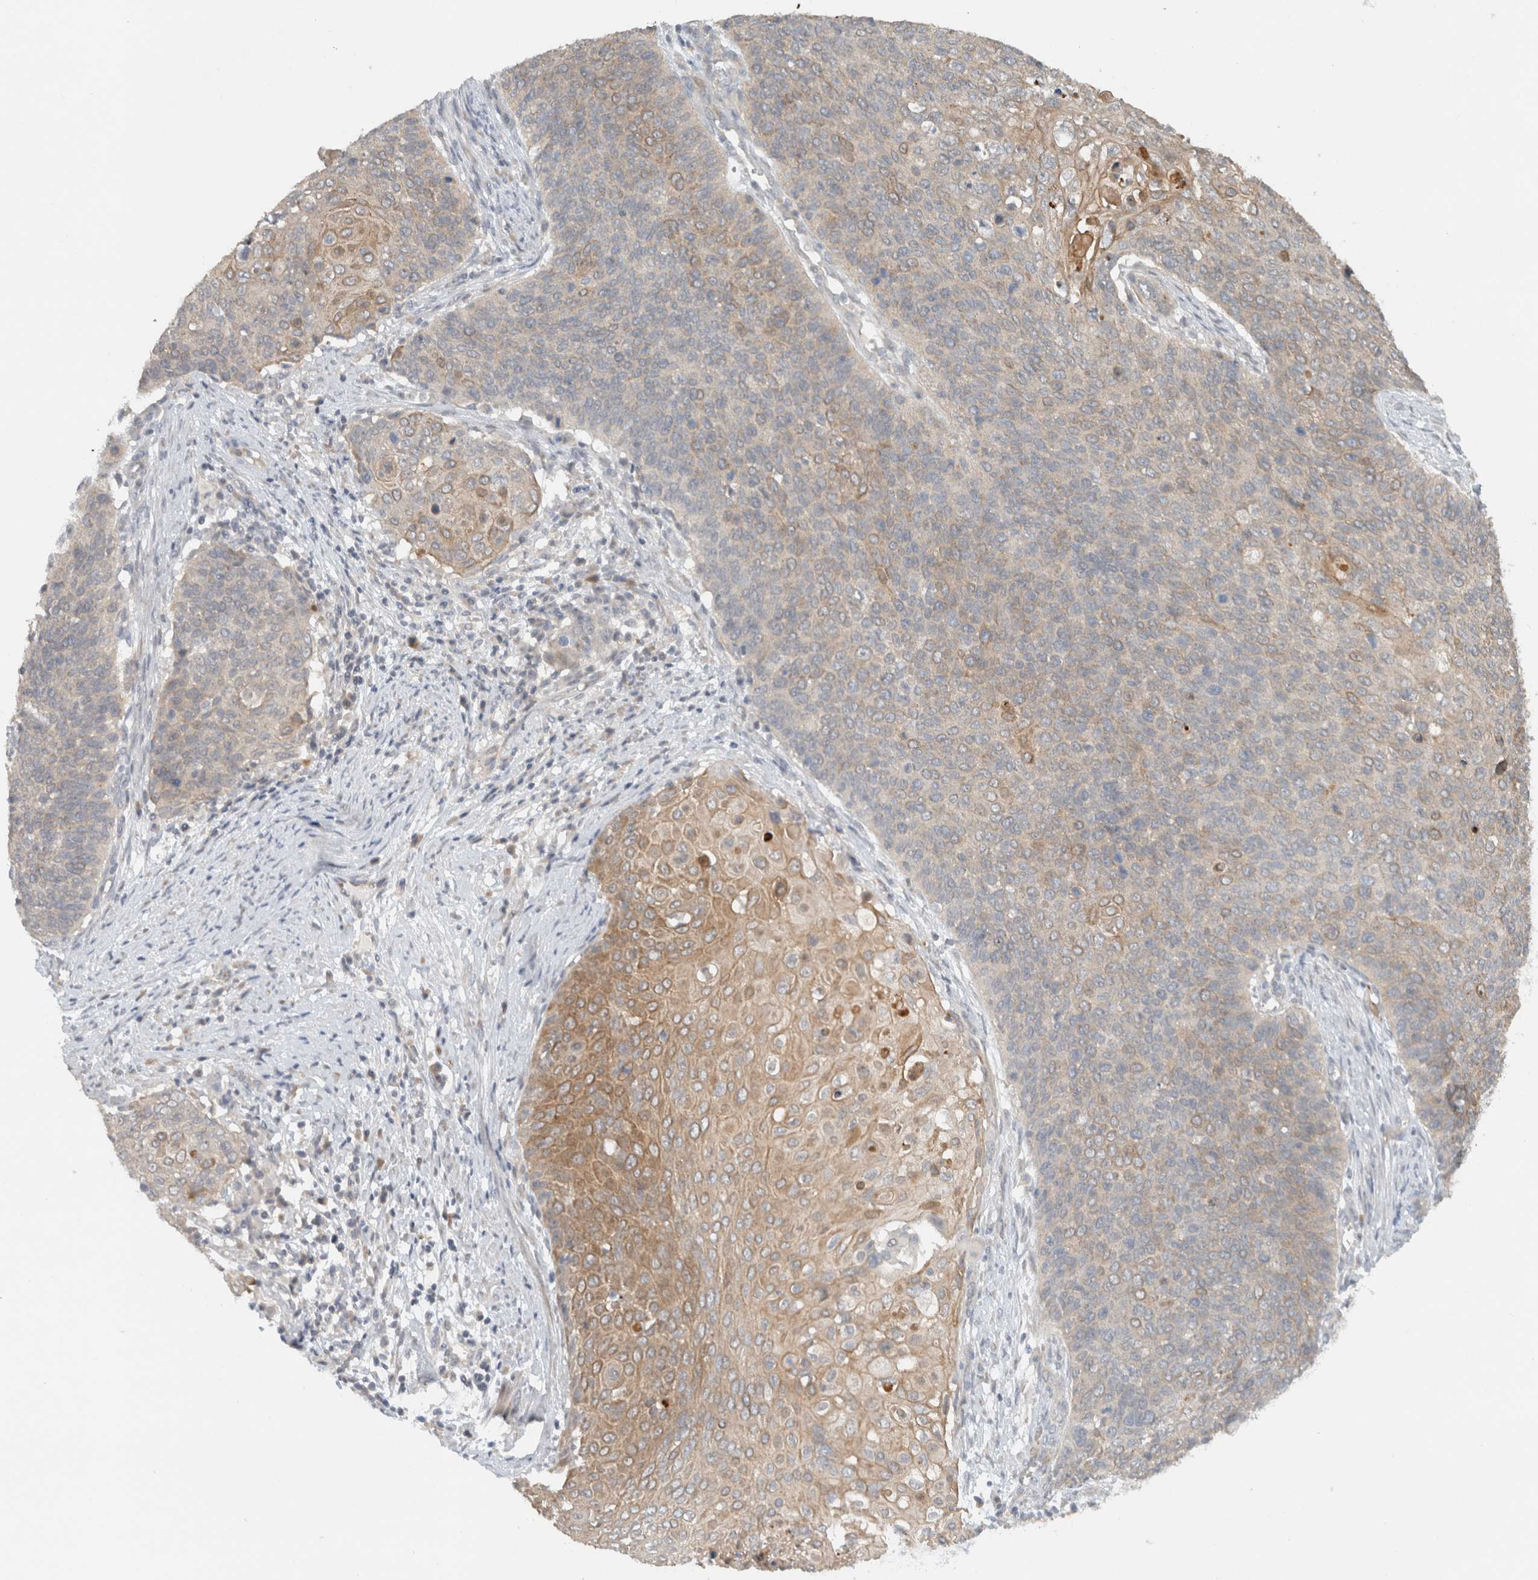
{"staining": {"intensity": "weak", "quantity": "<25%", "location": "cytoplasmic/membranous"}, "tissue": "cervical cancer", "cell_type": "Tumor cells", "image_type": "cancer", "snomed": [{"axis": "morphology", "description": "Squamous cell carcinoma, NOS"}, {"axis": "topography", "description": "Cervix"}], "caption": "Cervical squamous cell carcinoma was stained to show a protein in brown. There is no significant positivity in tumor cells.", "gene": "ERCC6L2", "patient": {"sex": "female", "age": 39}}